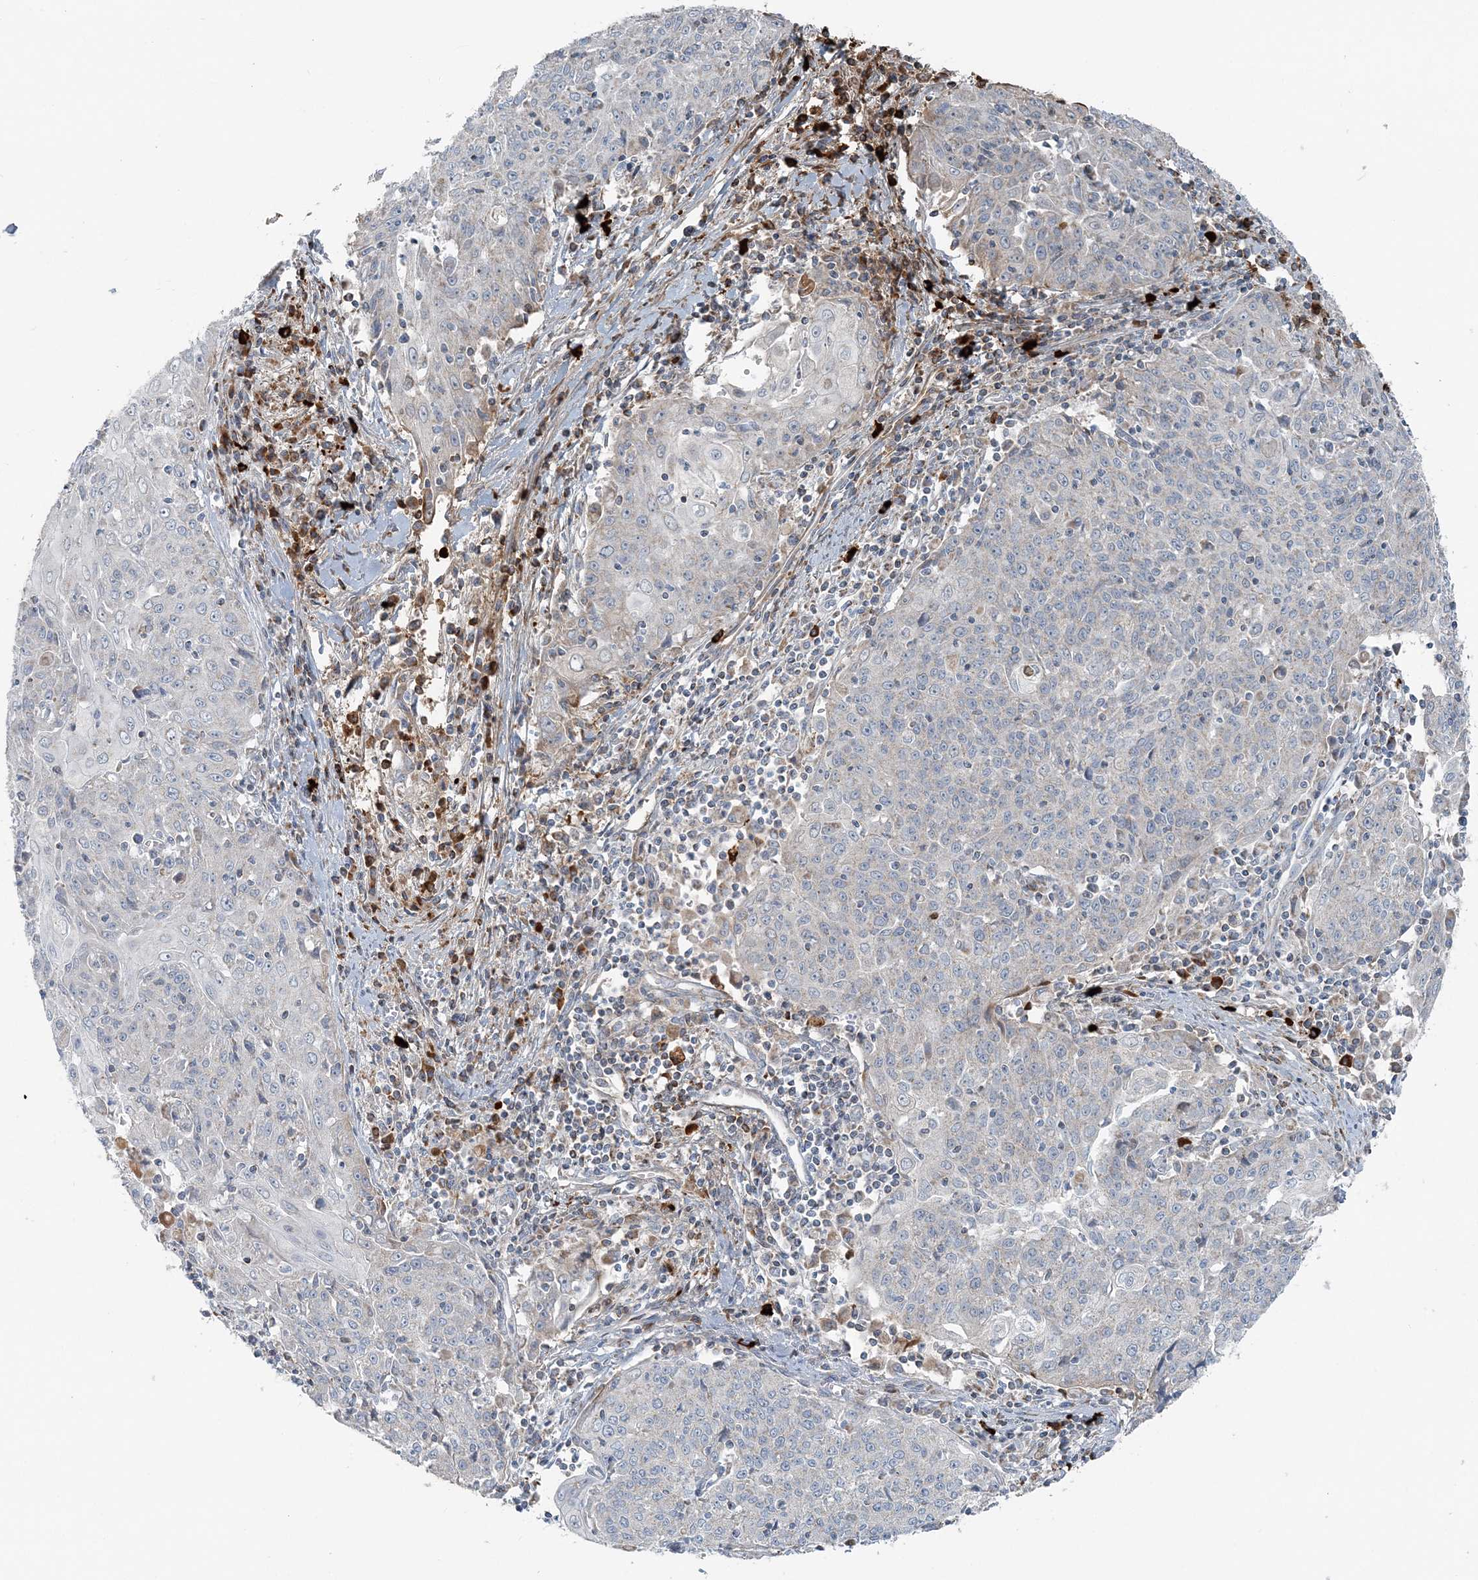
{"staining": {"intensity": "negative", "quantity": "none", "location": "none"}, "tissue": "cervical cancer", "cell_type": "Tumor cells", "image_type": "cancer", "snomed": [{"axis": "morphology", "description": "Squamous cell carcinoma, NOS"}, {"axis": "topography", "description": "Cervix"}], "caption": "This is an IHC histopathology image of cervical squamous cell carcinoma. There is no expression in tumor cells.", "gene": "SLC22A16", "patient": {"sex": "female", "age": 48}}